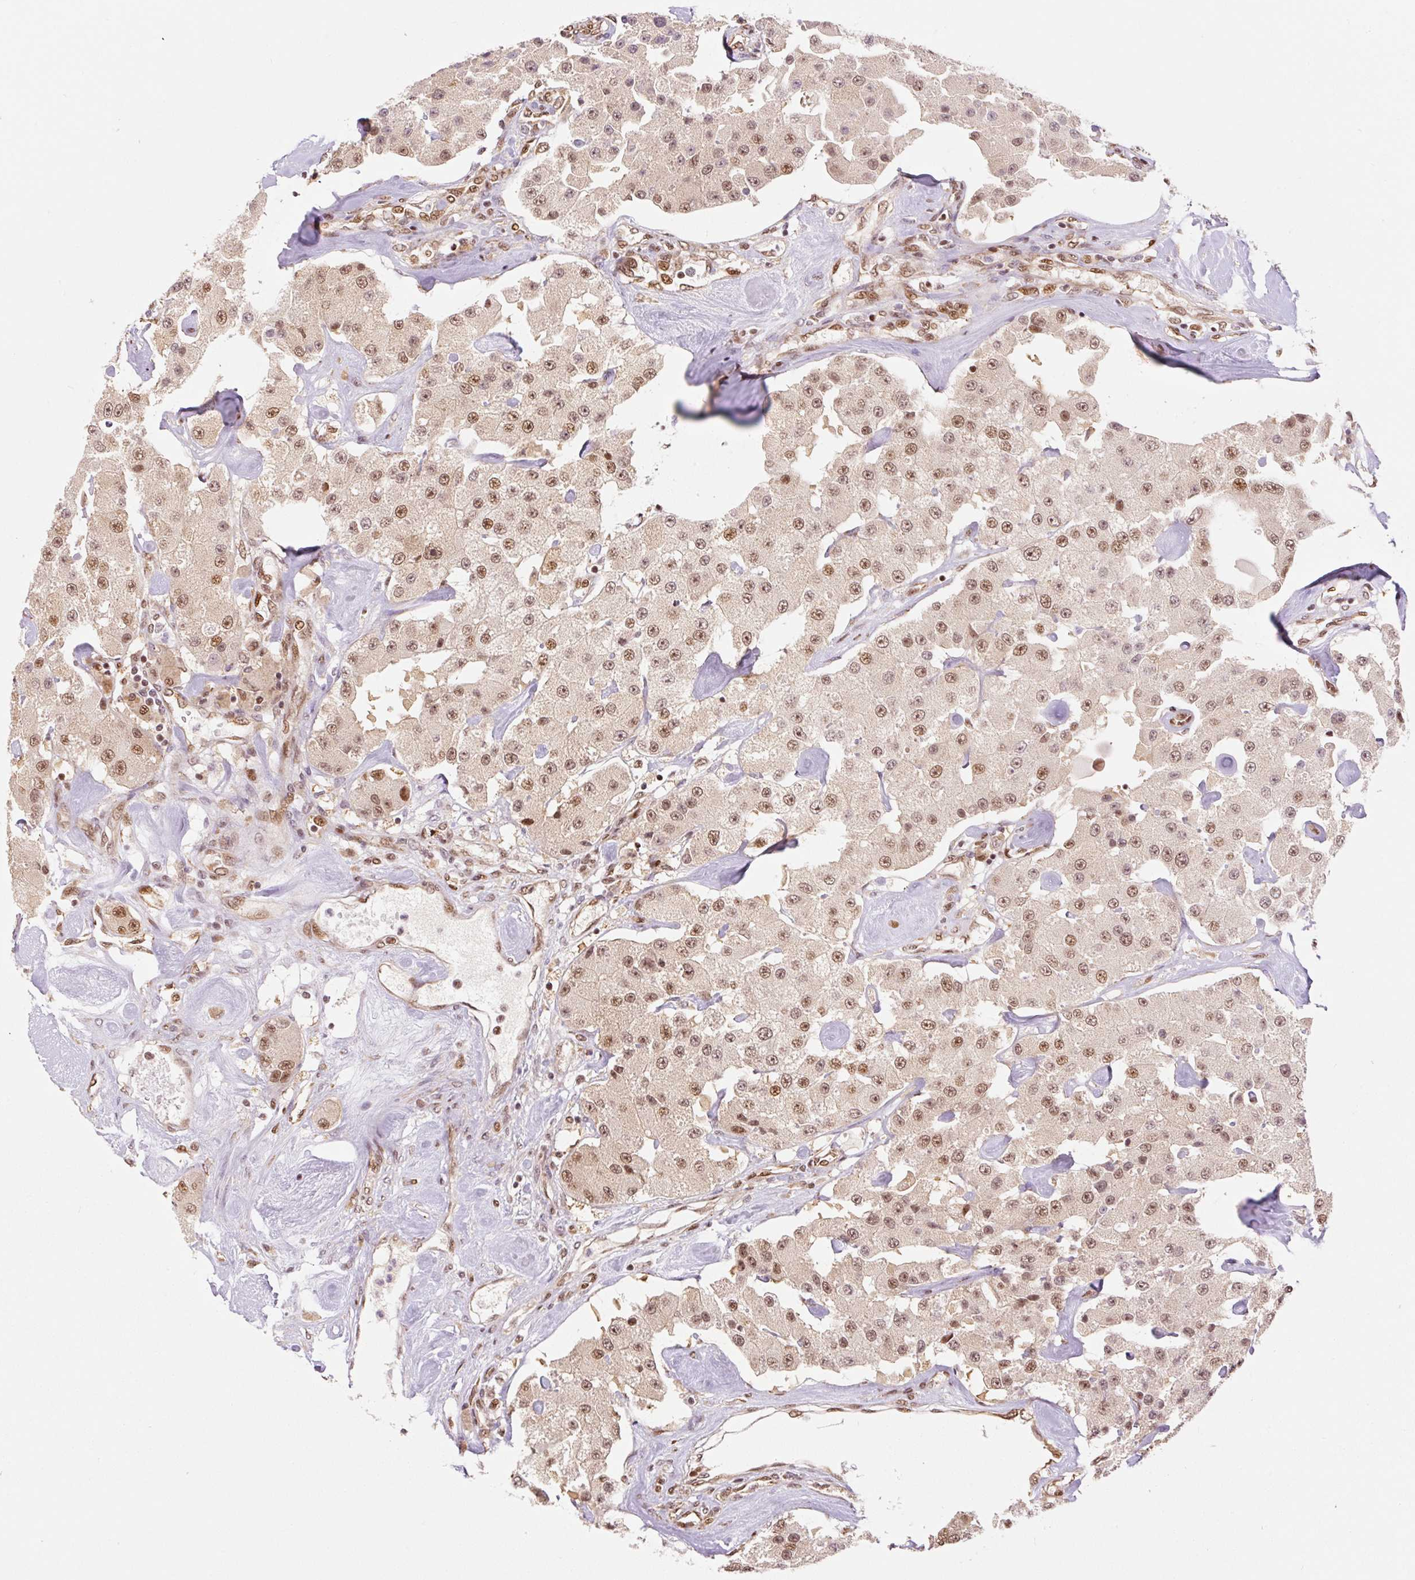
{"staining": {"intensity": "moderate", "quantity": ">75%", "location": "nuclear"}, "tissue": "carcinoid", "cell_type": "Tumor cells", "image_type": "cancer", "snomed": [{"axis": "morphology", "description": "Carcinoid, malignant, NOS"}, {"axis": "topography", "description": "Pancreas"}], "caption": "Immunohistochemical staining of human carcinoid exhibits moderate nuclear protein expression in about >75% of tumor cells.", "gene": "INTS8", "patient": {"sex": "male", "age": 41}}